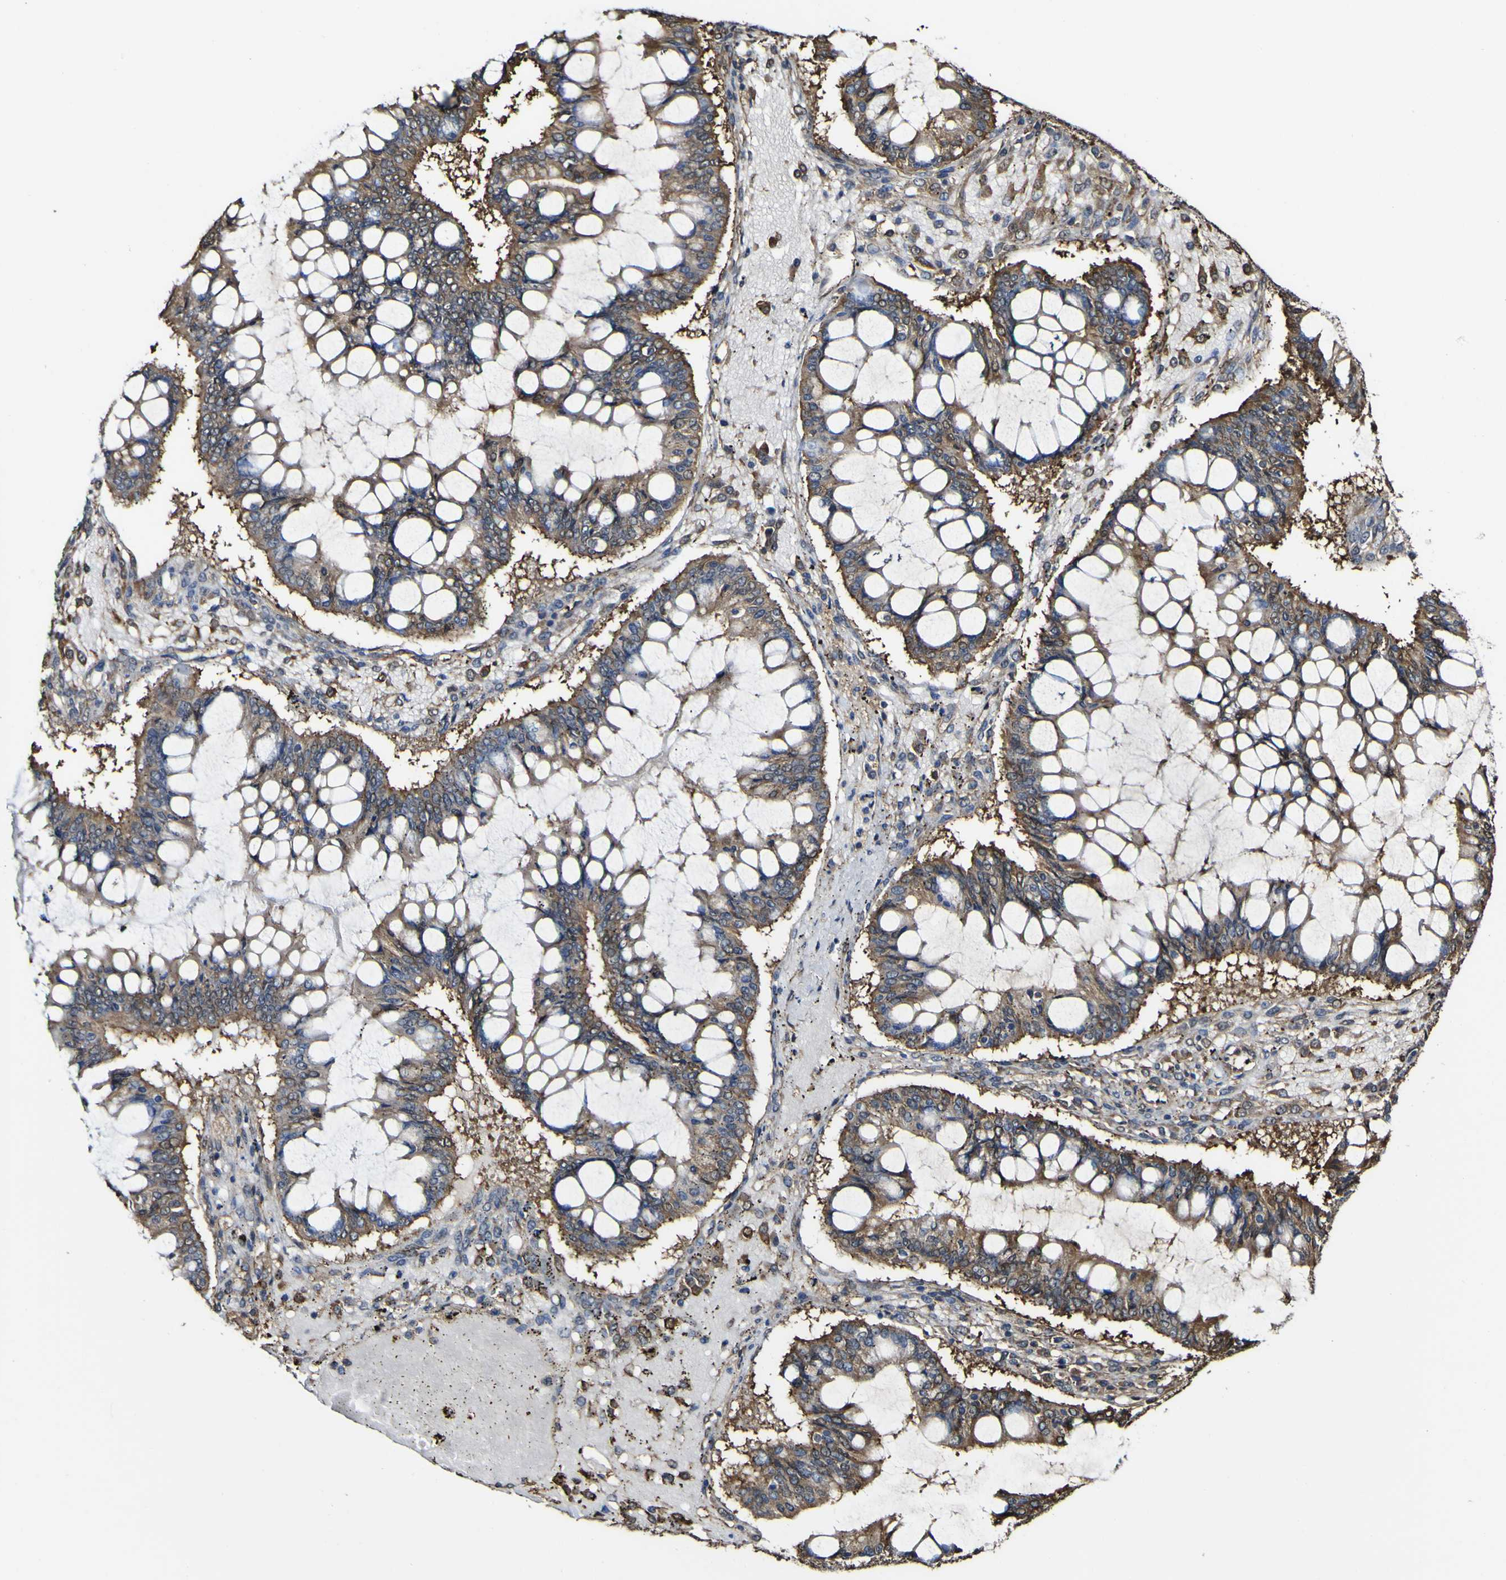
{"staining": {"intensity": "moderate", "quantity": ">75%", "location": "cytoplasmic/membranous"}, "tissue": "ovarian cancer", "cell_type": "Tumor cells", "image_type": "cancer", "snomed": [{"axis": "morphology", "description": "Cystadenocarcinoma, mucinous, NOS"}, {"axis": "topography", "description": "Ovary"}], "caption": "Tumor cells demonstrate moderate cytoplasmic/membranous staining in about >75% of cells in ovarian mucinous cystadenocarcinoma.", "gene": "PTPRR", "patient": {"sex": "female", "age": 73}}